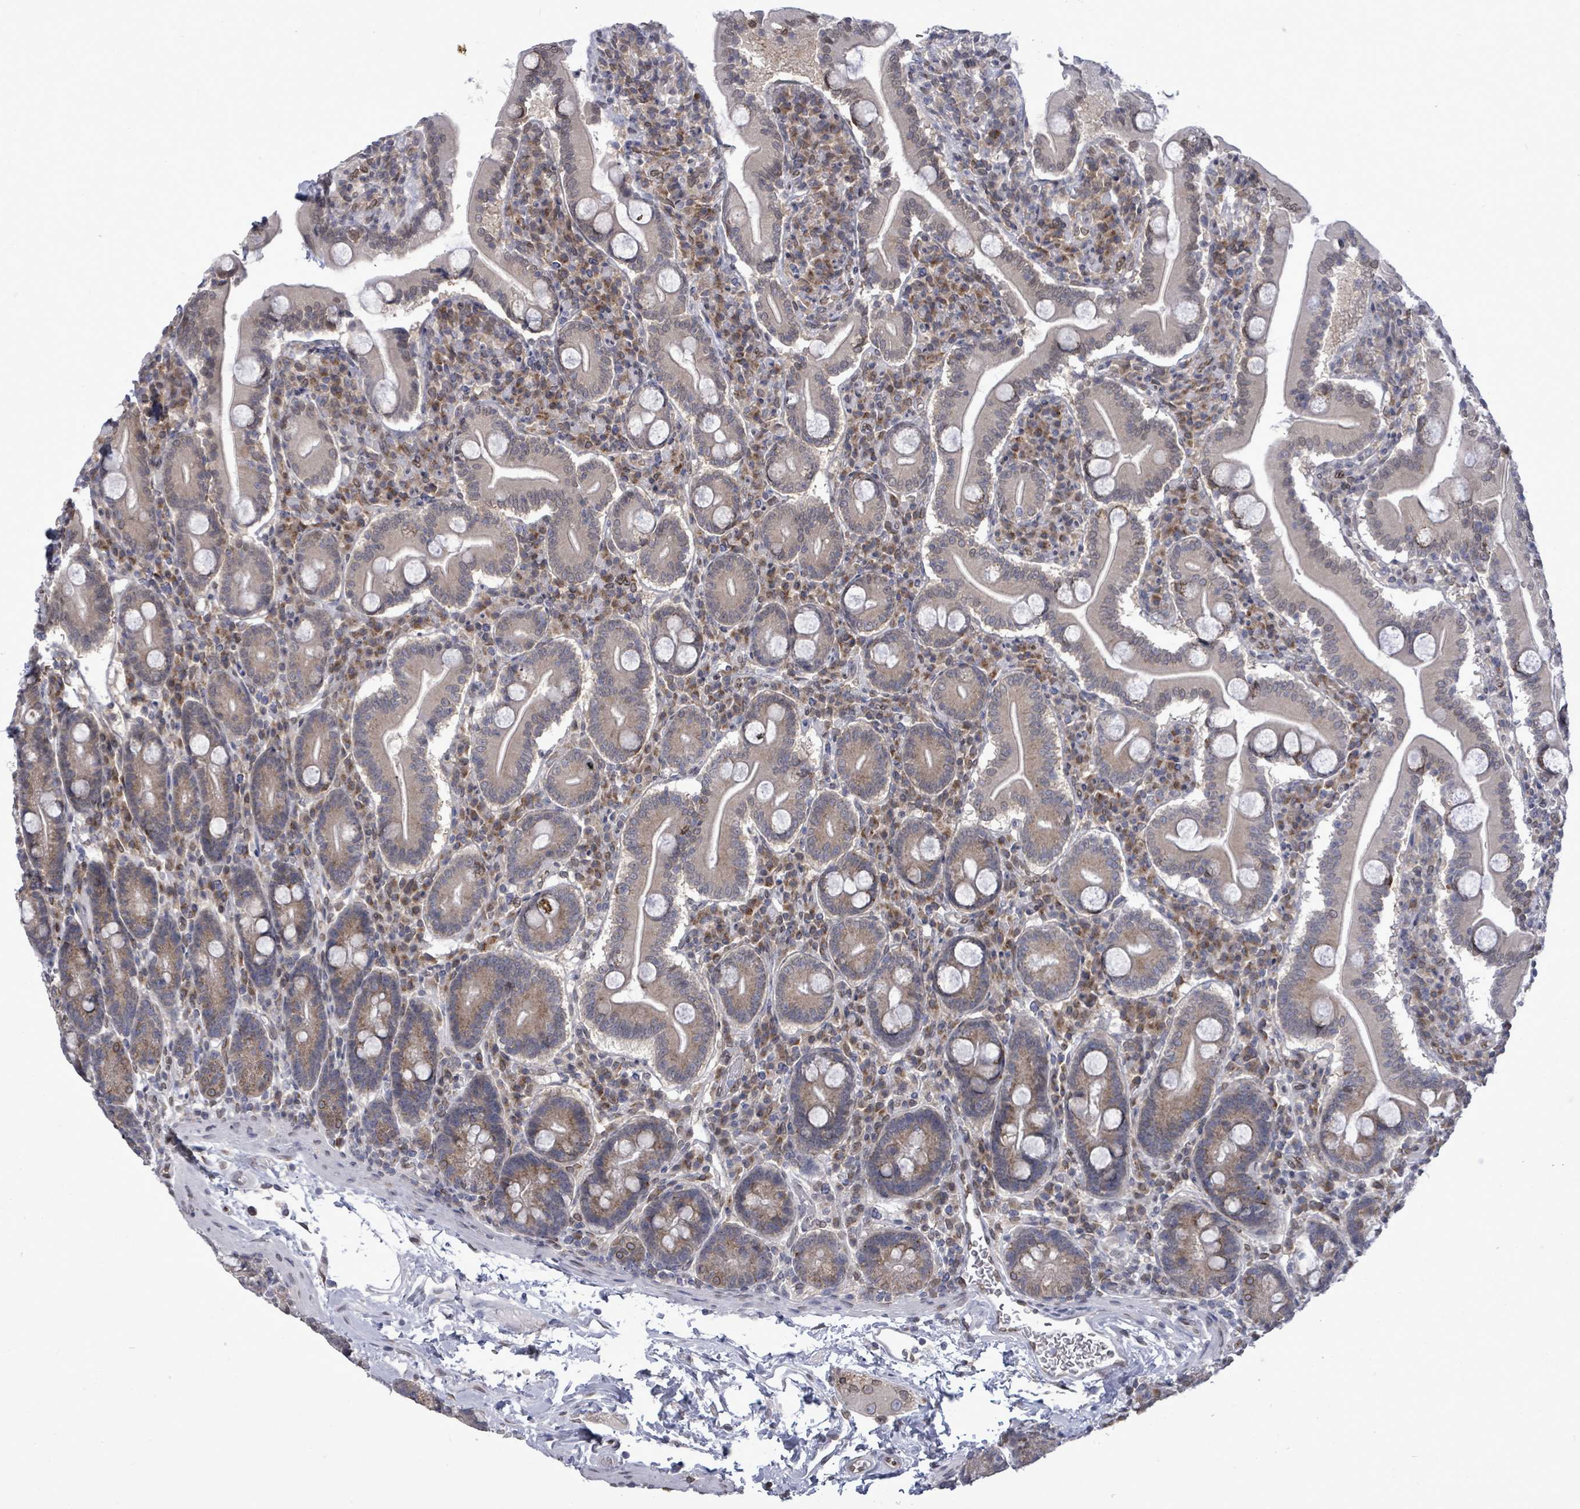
{"staining": {"intensity": "weak", "quantity": "25%-75%", "location": "cytoplasmic/membranous,nuclear"}, "tissue": "duodenum", "cell_type": "Glandular cells", "image_type": "normal", "snomed": [{"axis": "morphology", "description": "Normal tissue, NOS"}, {"axis": "topography", "description": "Duodenum"}], "caption": "Immunohistochemical staining of benign human duodenum displays low levels of weak cytoplasmic/membranous,nuclear positivity in about 25%-75% of glandular cells.", "gene": "ARFGAP1", "patient": {"sex": "male", "age": 35}}